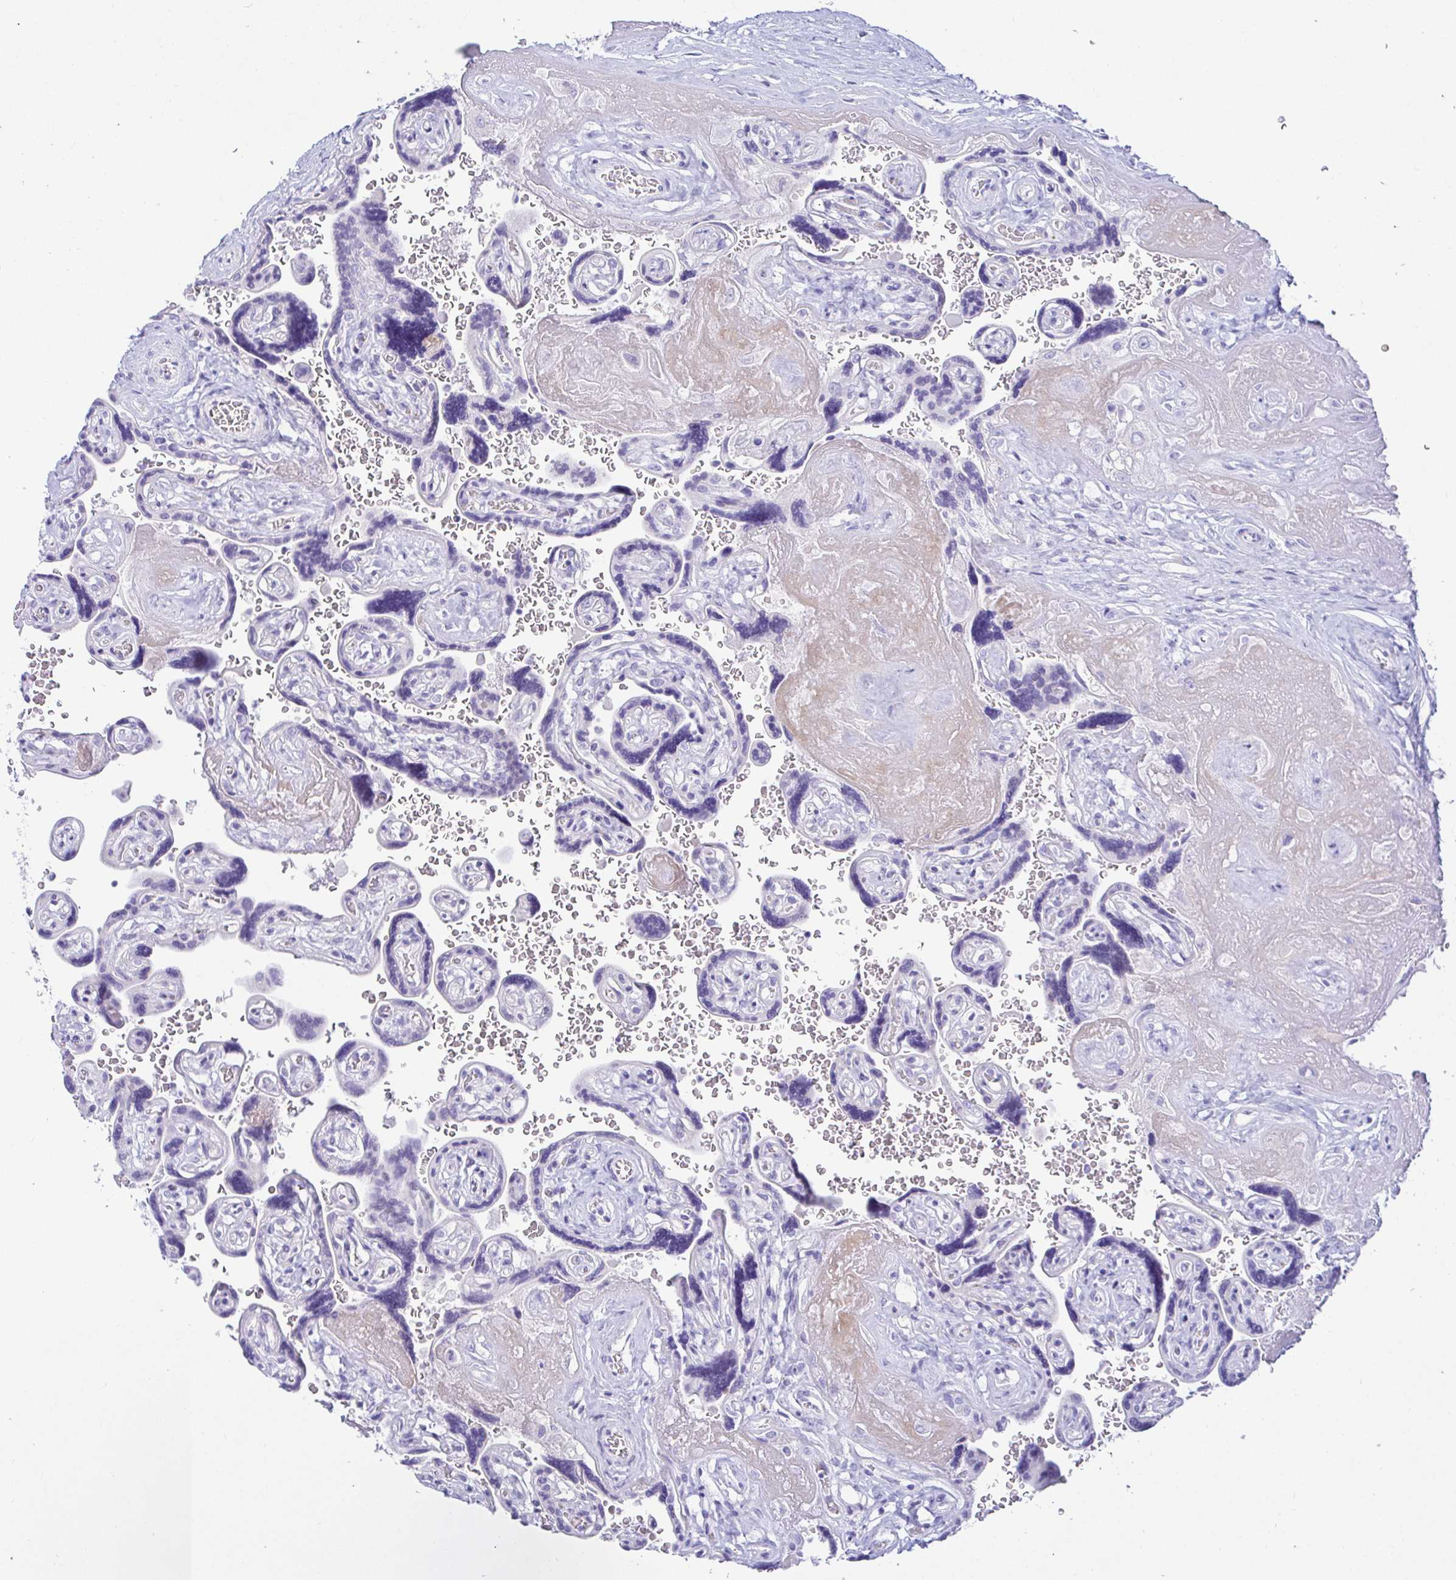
{"staining": {"intensity": "negative", "quantity": "none", "location": "none"}, "tissue": "placenta", "cell_type": "Decidual cells", "image_type": "normal", "snomed": [{"axis": "morphology", "description": "Normal tissue, NOS"}, {"axis": "topography", "description": "Placenta"}], "caption": "This is a image of IHC staining of unremarkable placenta, which shows no expression in decidual cells.", "gene": "PINLYP", "patient": {"sex": "female", "age": 32}}